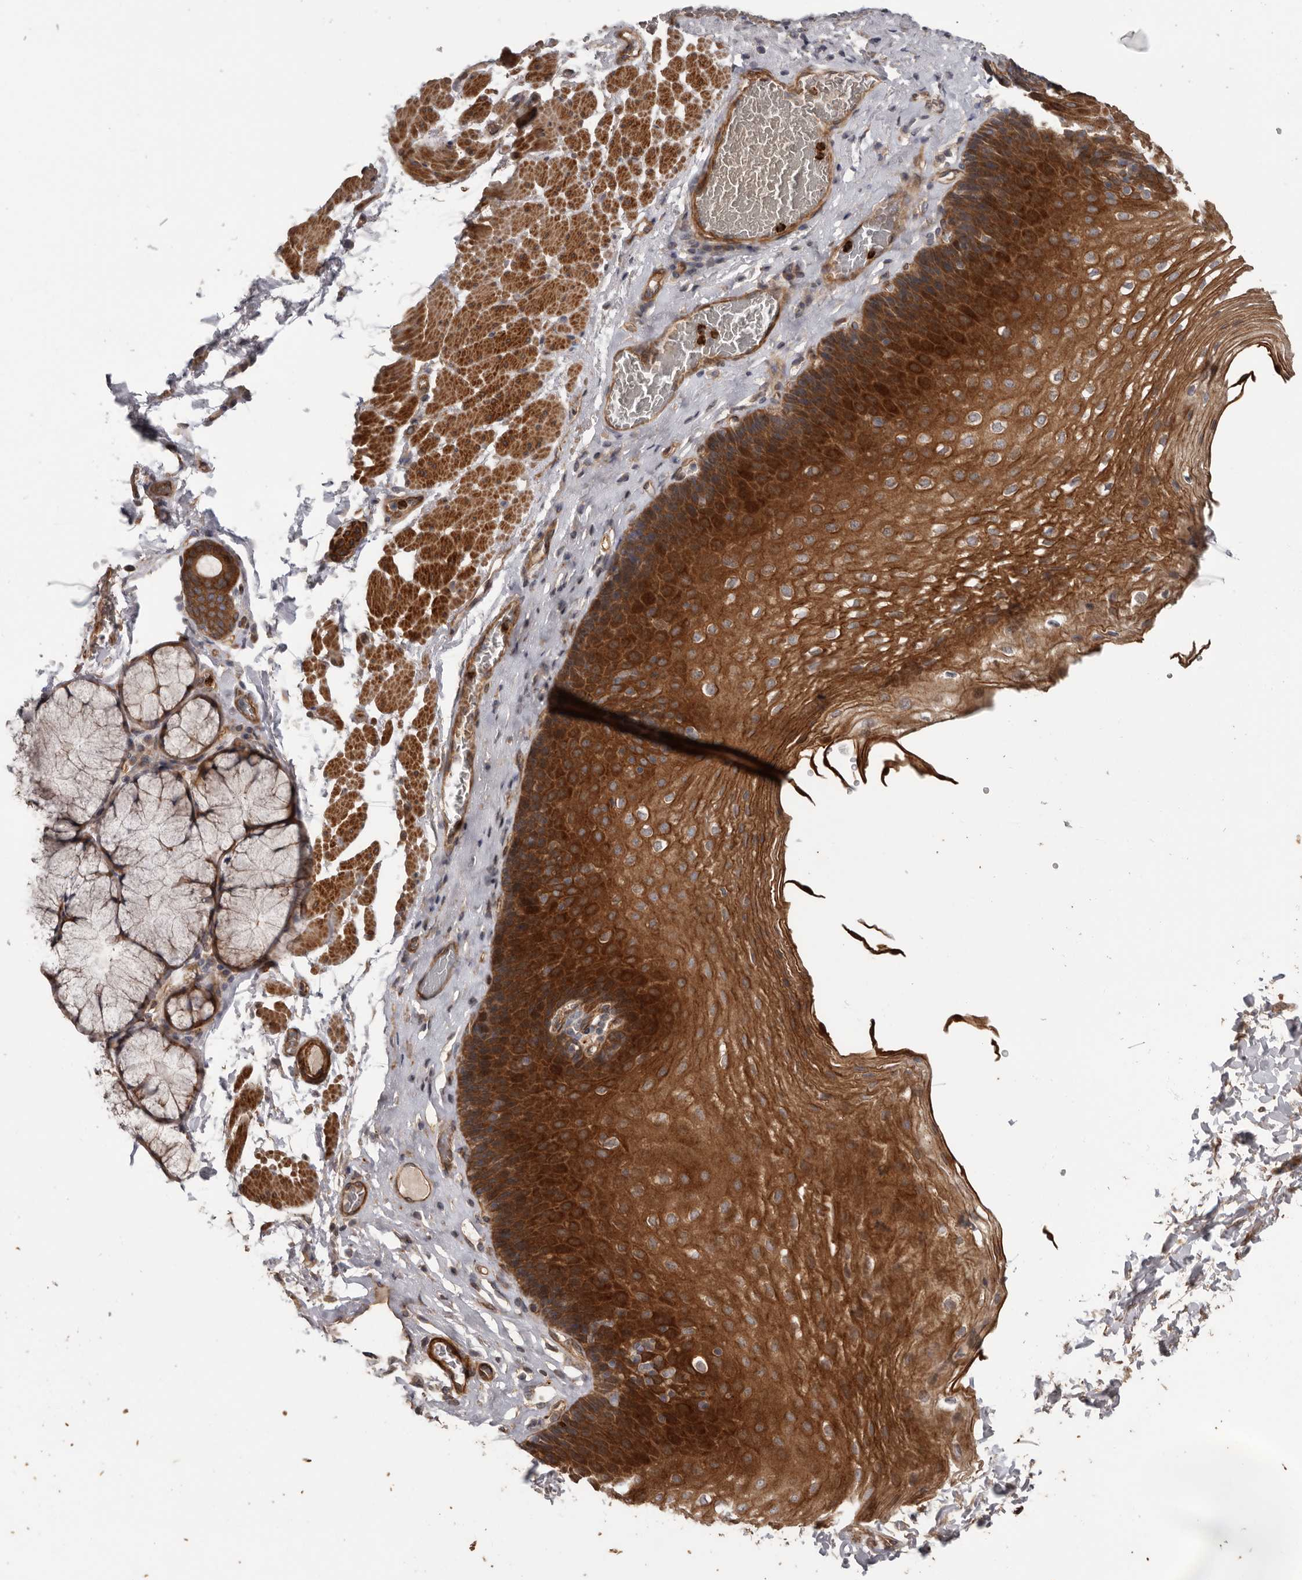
{"staining": {"intensity": "strong", "quantity": ">75%", "location": "cytoplasmic/membranous"}, "tissue": "esophagus", "cell_type": "Squamous epithelial cells", "image_type": "normal", "snomed": [{"axis": "morphology", "description": "Normal tissue, NOS"}, {"axis": "topography", "description": "Esophagus"}], "caption": "DAB (3,3'-diaminobenzidine) immunohistochemical staining of benign human esophagus displays strong cytoplasmic/membranous protein staining in about >75% of squamous epithelial cells.", "gene": "ARHGEF5", "patient": {"sex": "female", "age": 66}}